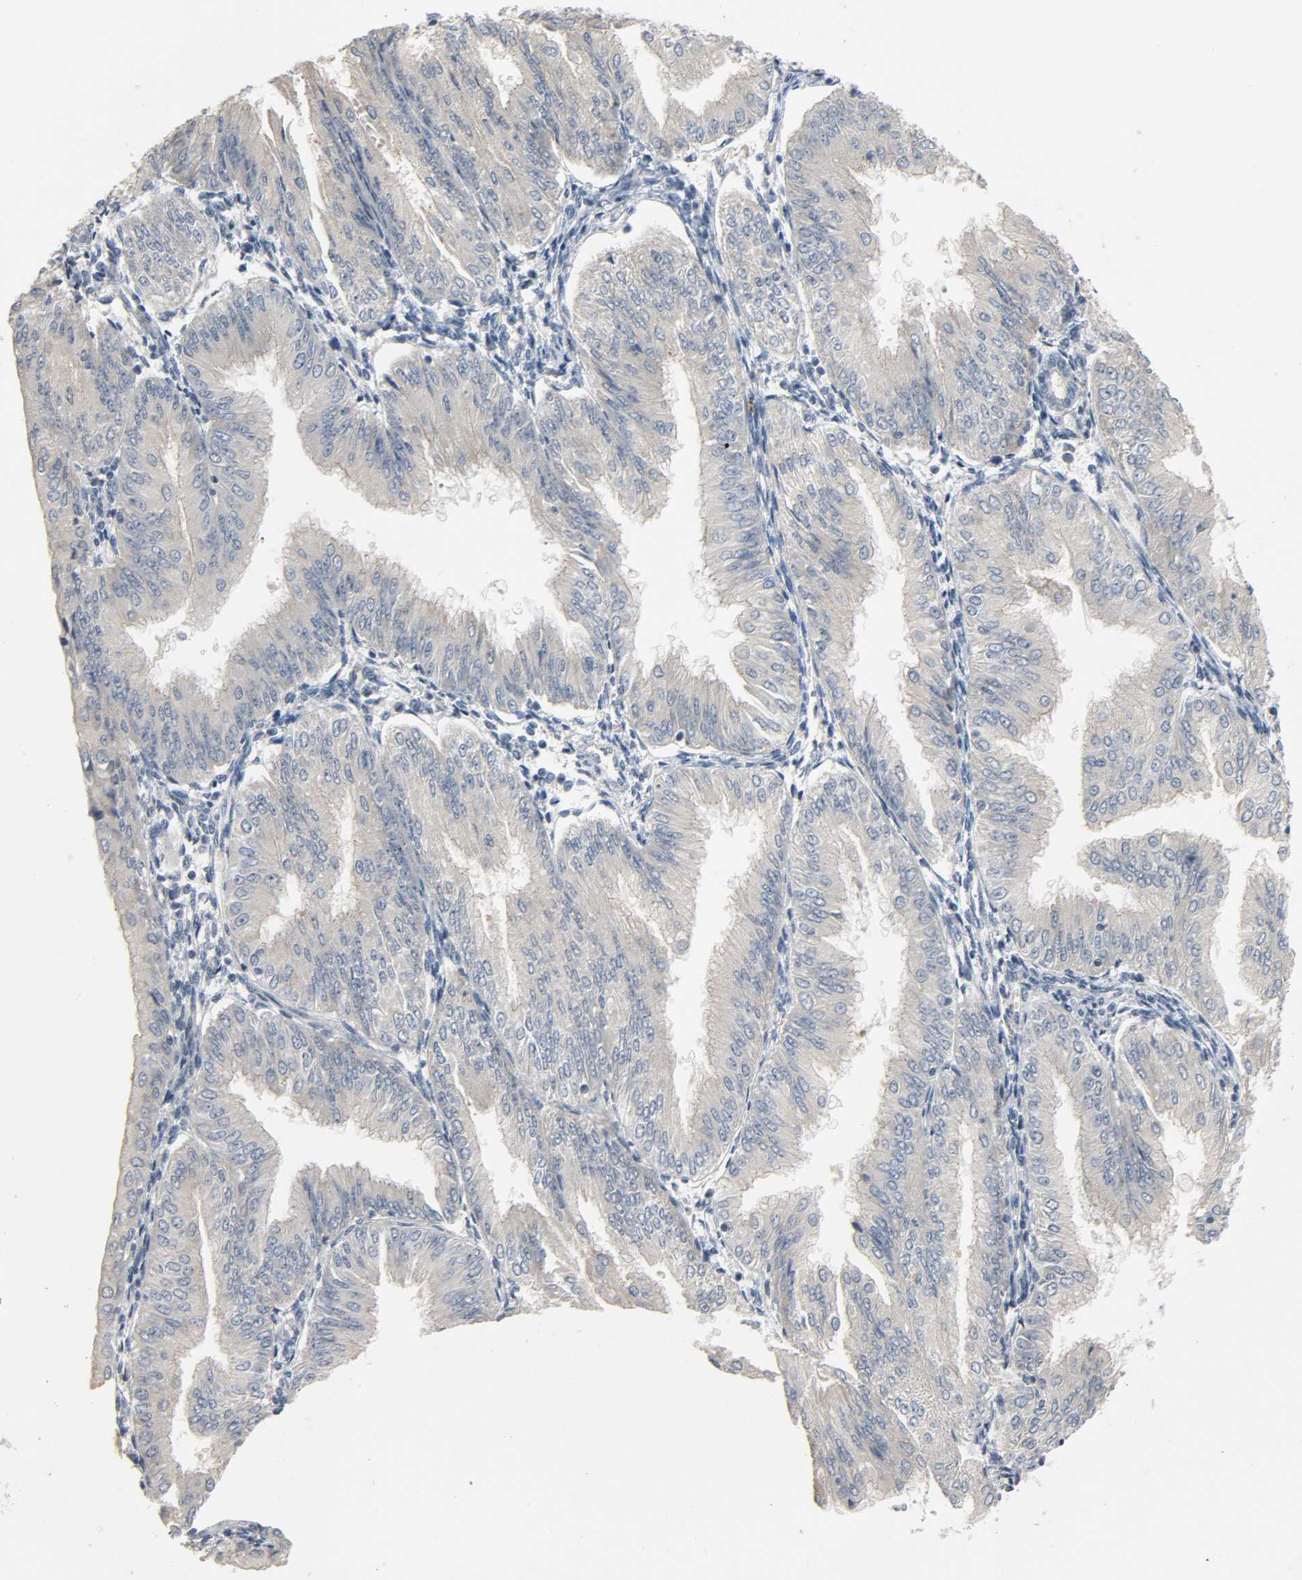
{"staining": {"intensity": "weak", "quantity": "25%-75%", "location": "cytoplasmic/membranous"}, "tissue": "endometrial cancer", "cell_type": "Tumor cells", "image_type": "cancer", "snomed": [{"axis": "morphology", "description": "Adenocarcinoma, NOS"}, {"axis": "topography", "description": "Endometrium"}], "caption": "A brown stain labels weak cytoplasmic/membranous staining of a protein in endometrial cancer (adenocarcinoma) tumor cells.", "gene": "LIMCH1", "patient": {"sex": "female", "age": 53}}